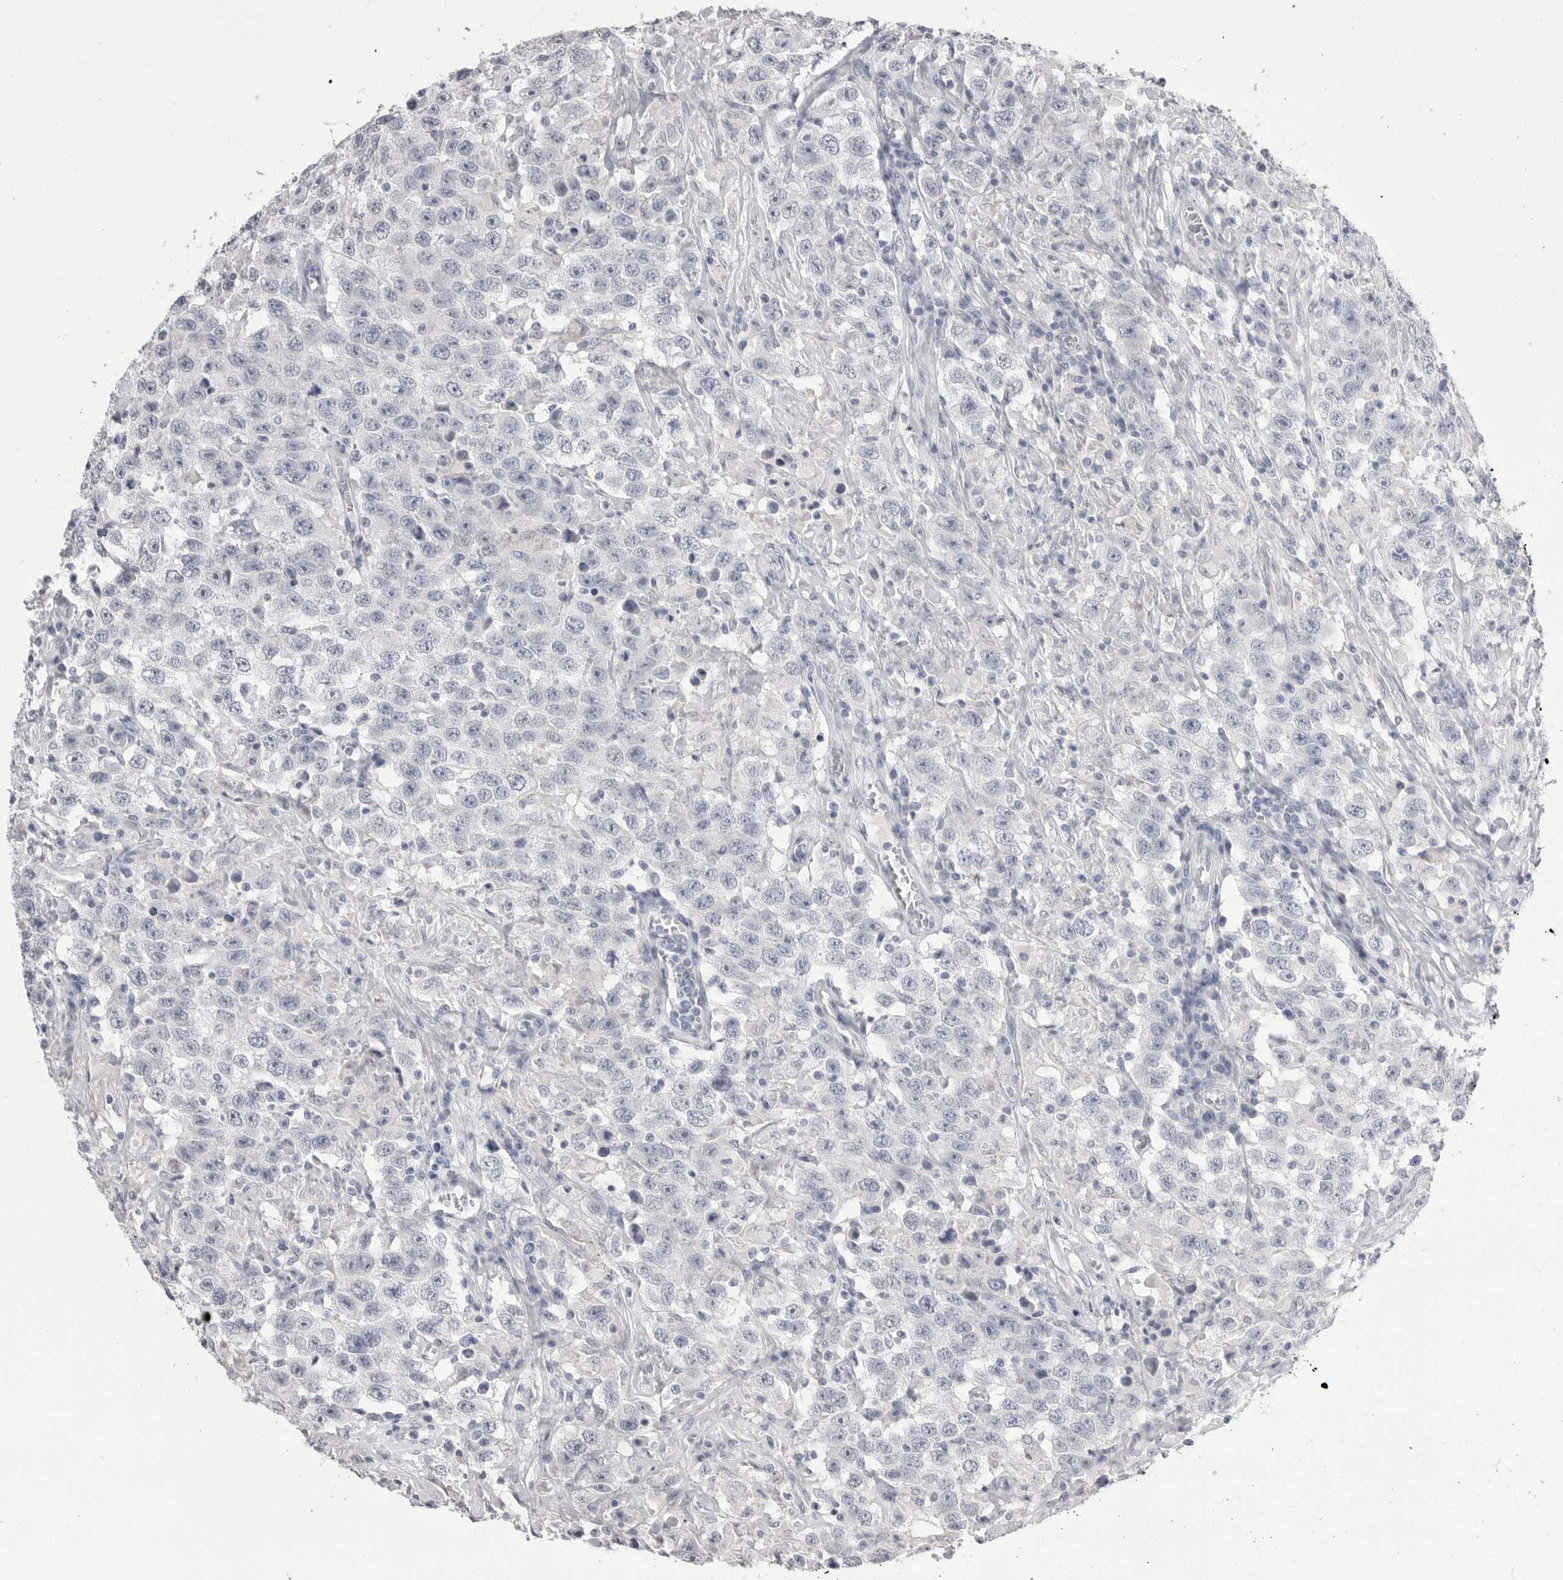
{"staining": {"intensity": "negative", "quantity": "none", "location": "none"}, "tissue": "testis cancer", "cell_type": "Tumor cells", "image_type": "cancer", "snomed": [{"axis": "morphology", "description": "Seminoma, NOS"}, {"axis": "topography", "description": "Testis"}], "caption": "There is no significant expression in tumor cells of testis cancer (seminoma).", "gene": "CPB1", "patient": {"sex": "male", "age": 41}}